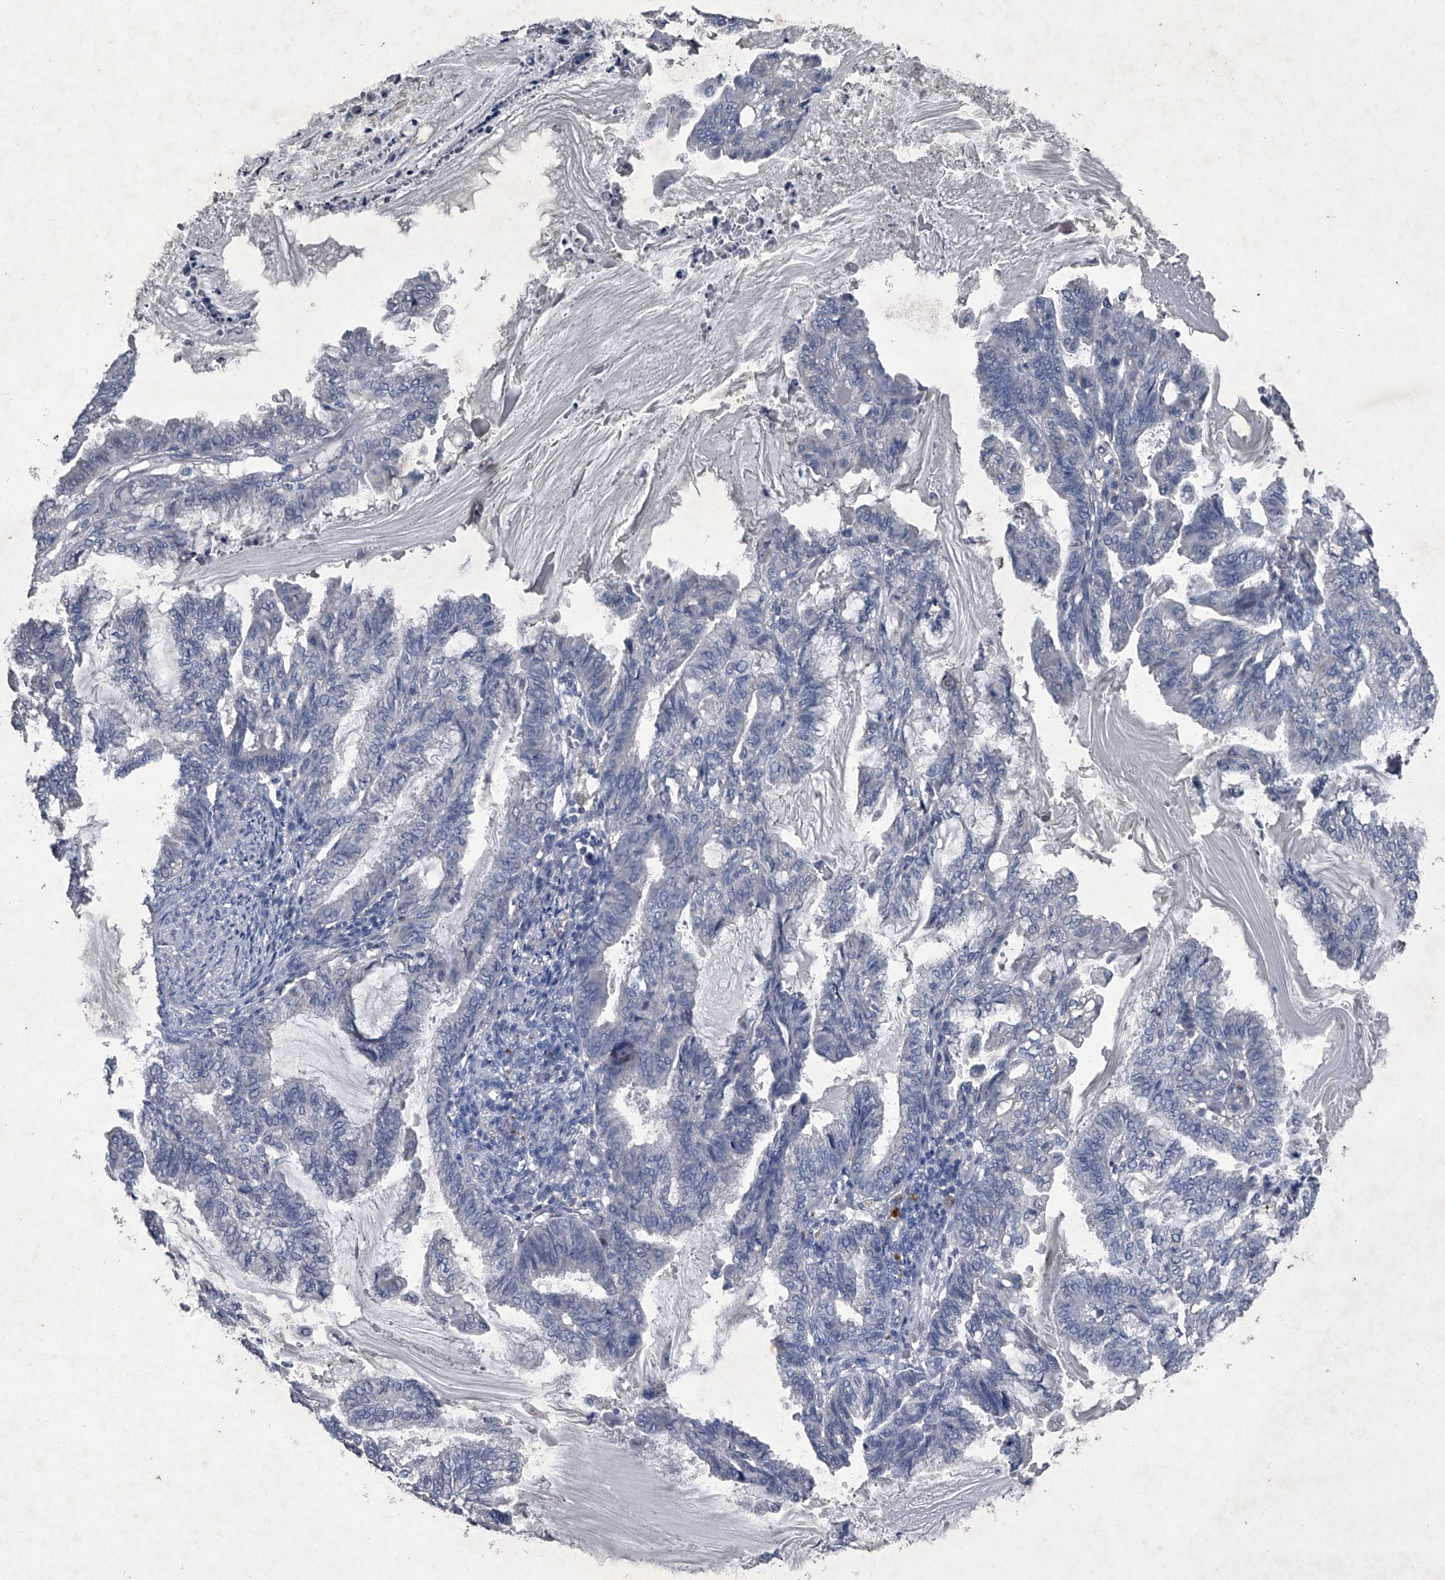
{"staining": {"intensity": "negative", "quantity": "none", "location": "none"}, "tissue": "endometrial cancer", "cell_type": "Tumor cells", "image_type": "cancer", "snomed": [{"axis": "morphology", "description": "Adenocarcinoma, NOS"}, {"axis": "topography", "description": "Endometrium"}], "caption": "High magnification brightfield microscopy of endometrial cancer stained with DAB (3,3'-diaminobenzidine) (brown) and counterstained with hematoxylin (blue): tumor cells show no significant positivity.", "gene": "MAPKAP1", "patient": {"sex": "female", "age": 86}}